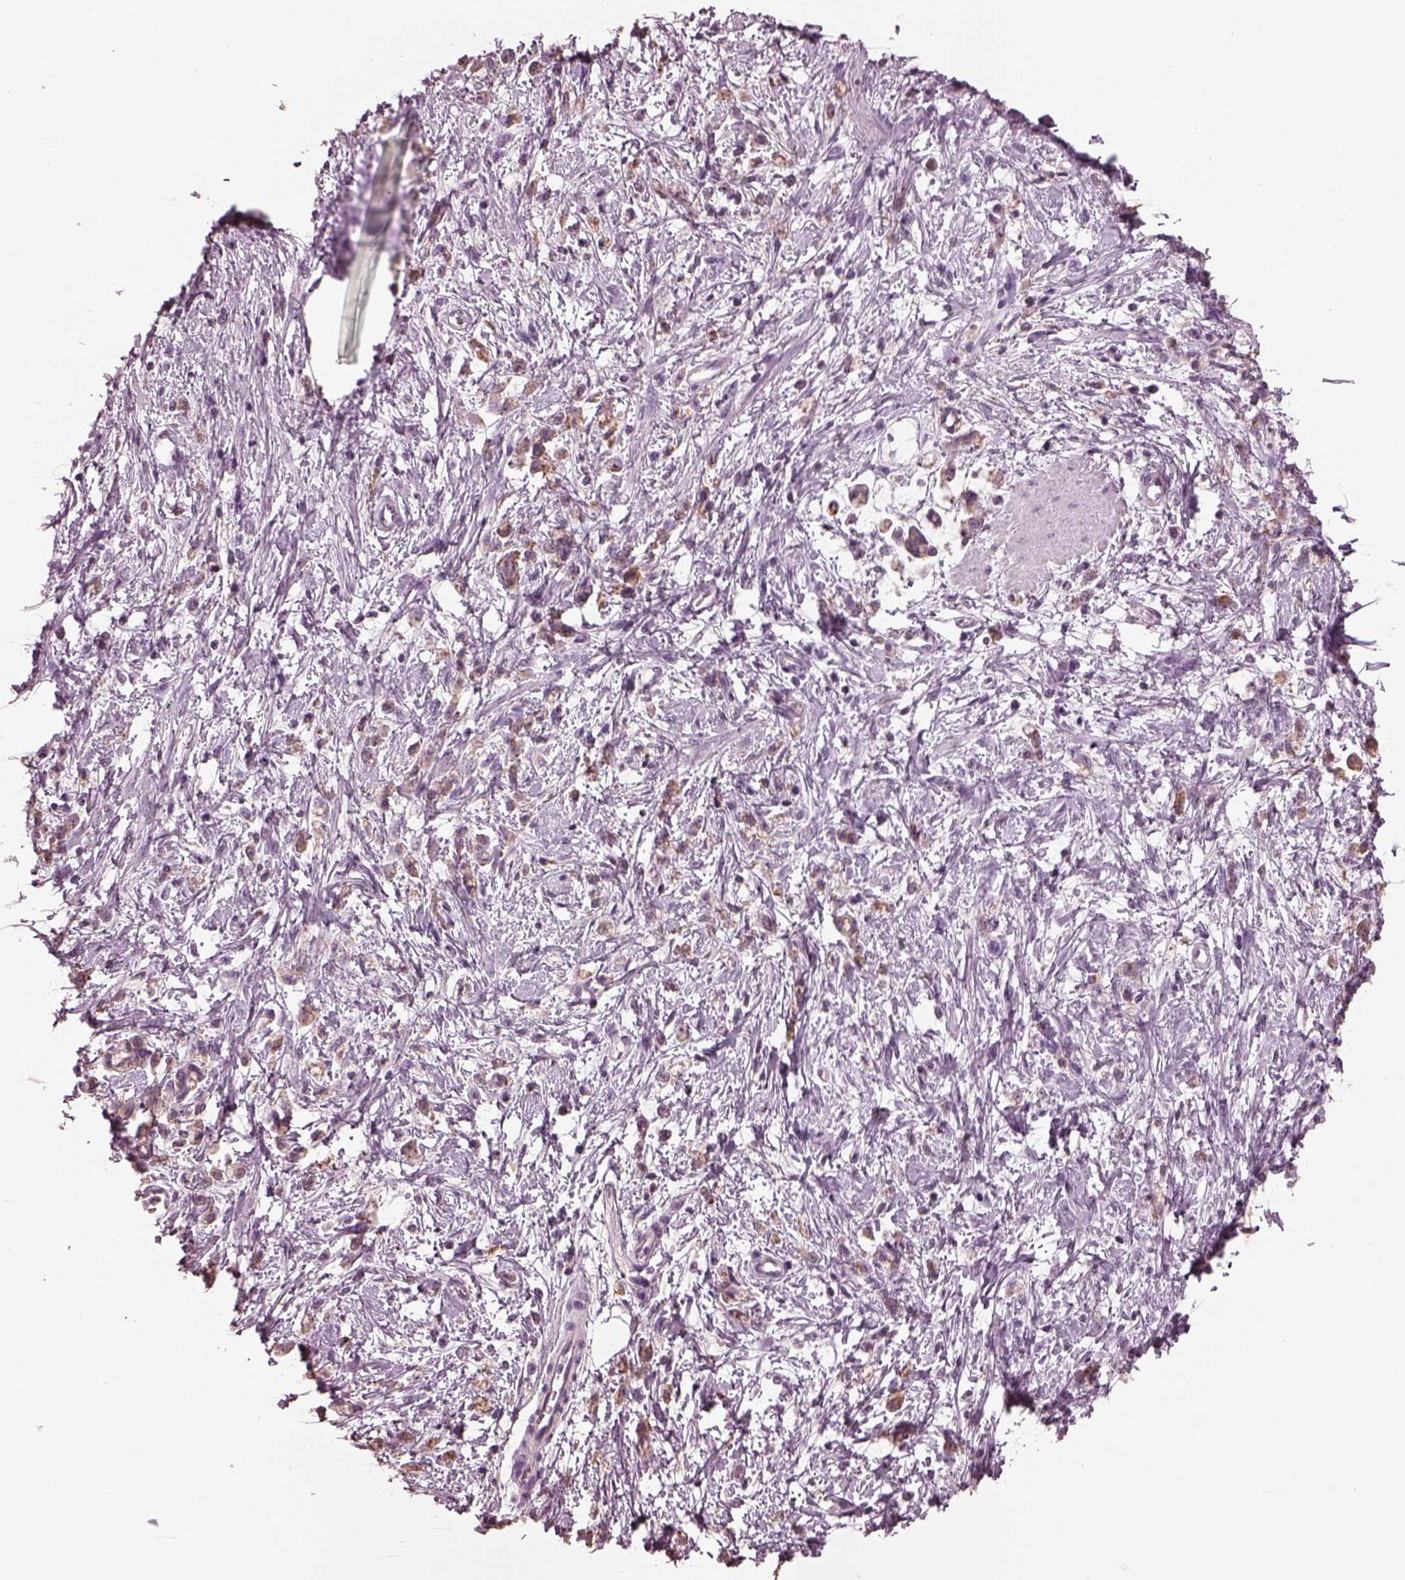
{"staining": {"intensity": "weak", "quantity": "25%-75%", "location": "cytoplasmic/membranous"}, "tissue": "stomach cancer", "cell_type": "Tumor cells", "image_type": "cancer", "snomed": [{"axis": "morphology", "description": "Adenocarcinoma, NOS"}, {"axis": "topography", "description": "Stomach"}], "caption": "Immunohistochemistry (IHC) of human stomach adenocarcinoma demonstrates low levels of weak cytoplasmic/membranous expression in approximately 25%-75% of tumor cells.", "gene": "TSKS", "patient": {"sex": "female", "age": 60}}